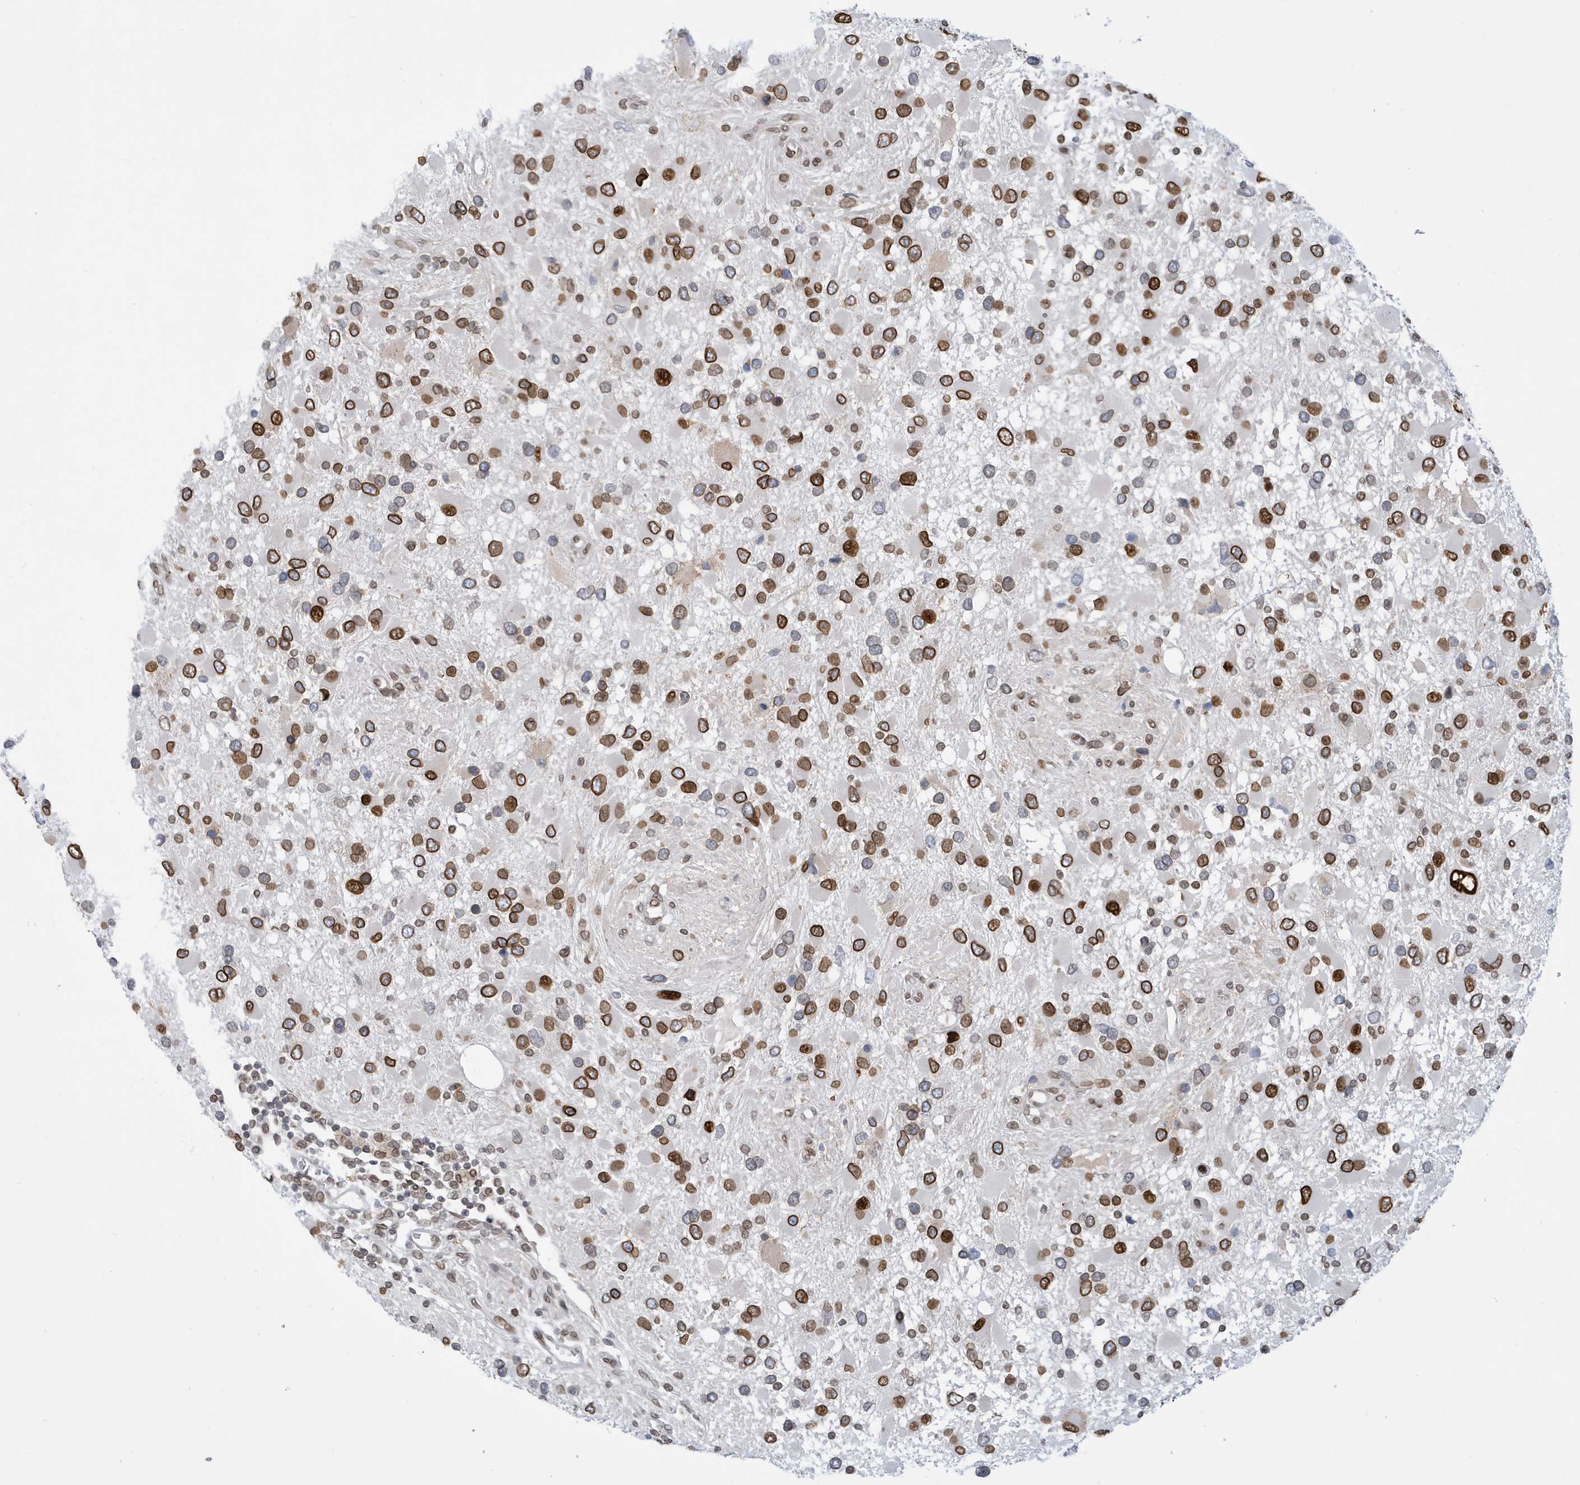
{"staining": {"intensity": "strong", "quantity": ">75%", "location": "cytoplasmic/membranous,nuclear"}, "tissue": "glioma", "cell_type": "Tumor cells", "image_type": "cancer", "snomed": [{"axis": "morphology", "description": "Glioma, malignant, High grade"}, {"axis": "topography", "description": "Brain"}], "caption": "IHC (DAB) staining of glioma reveals strong cytoplasmic/membranous and nuclear protein positivity in about >75% of tumor cells. Using DAB (3,3'-diaminobenzidine) (brown) and hematoxylin (blue) stains, captured at high magnification using brightfield microscopy.", "gene": "PCYT1A", "patient": {"sex": "male", "age": 53}}